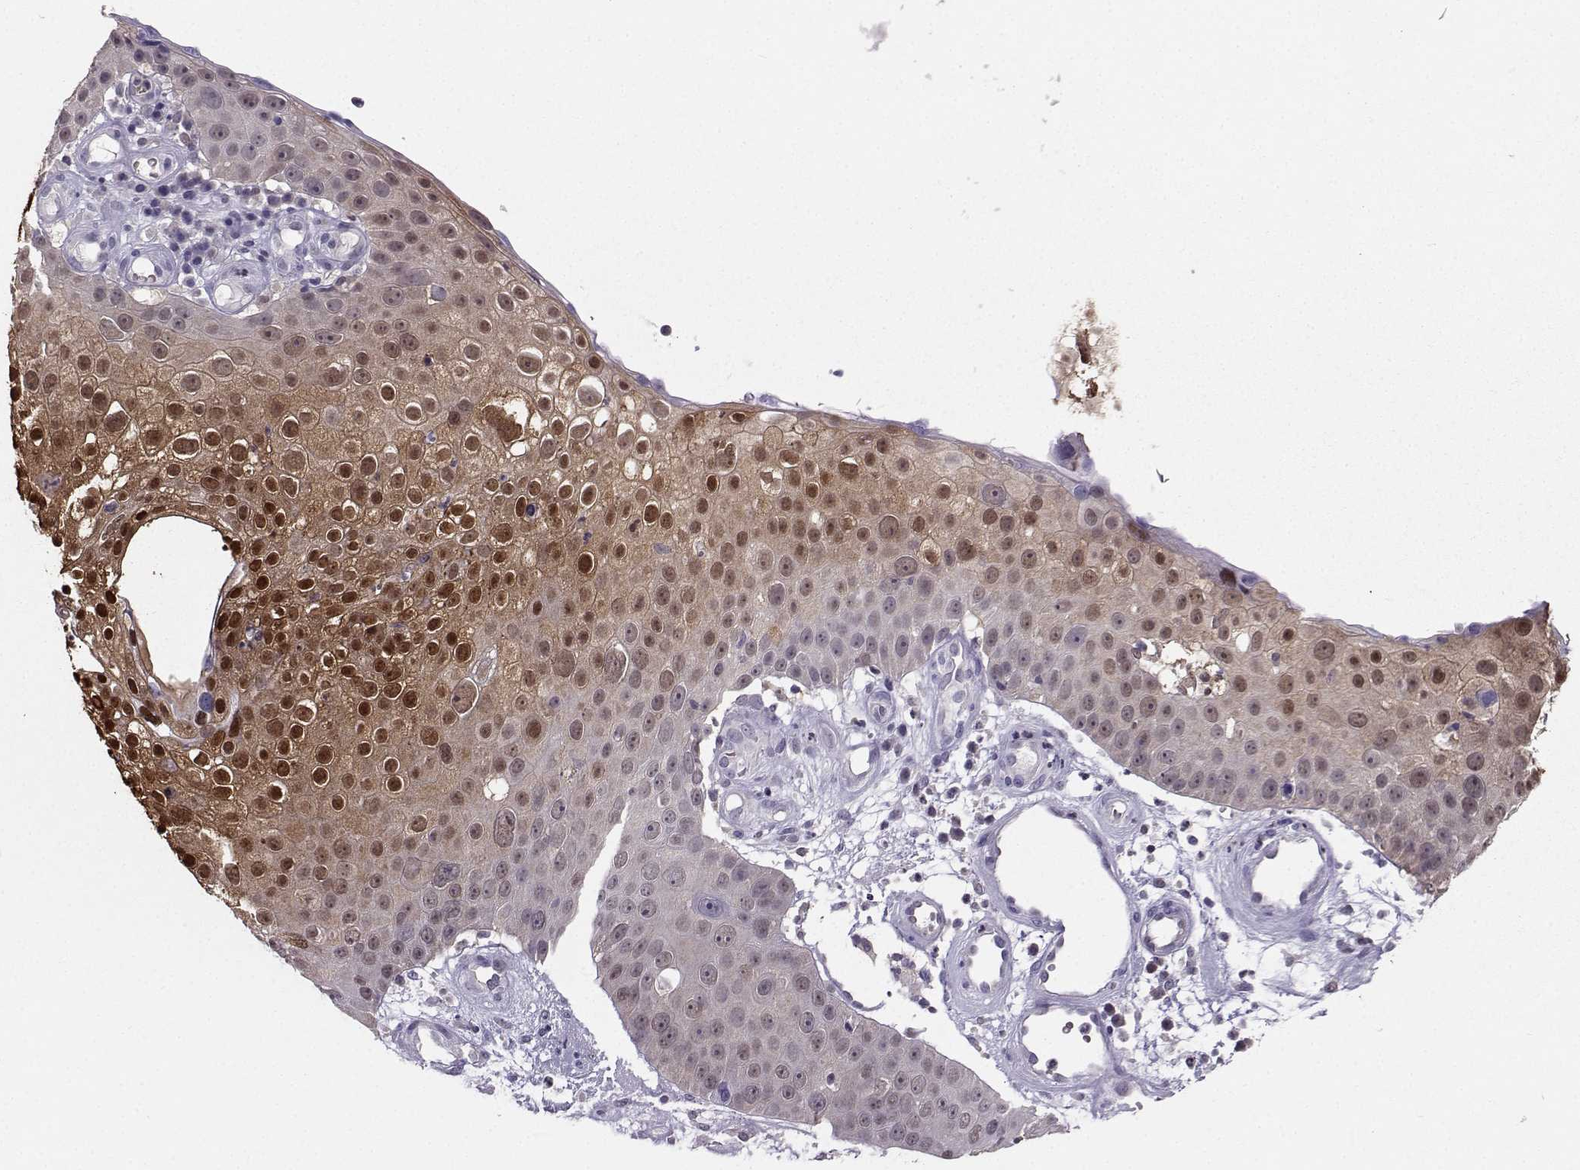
{"staining": {"intensity": "moderate", "quantity": "<25%", "location": "cytoplasmic/membranous,nuclear"}, "tissue": "skin cancer", "cell_type": "Tumor cells", "image_type": "cancer", "snomed": [{"axis": "morphology", "description": "Squamous cell carcinoma, NOS"}, {"axis": "topography", "description": "Skin"}], "caption": "Brown immunohistochemical staining in human skin cancer demonstrates moderate cytoplasmic/membranous and nuclear expression in approximately <25% of tumor cells.", "gene": "PGK1", "patient": {"sex": "male", "age": 71}}